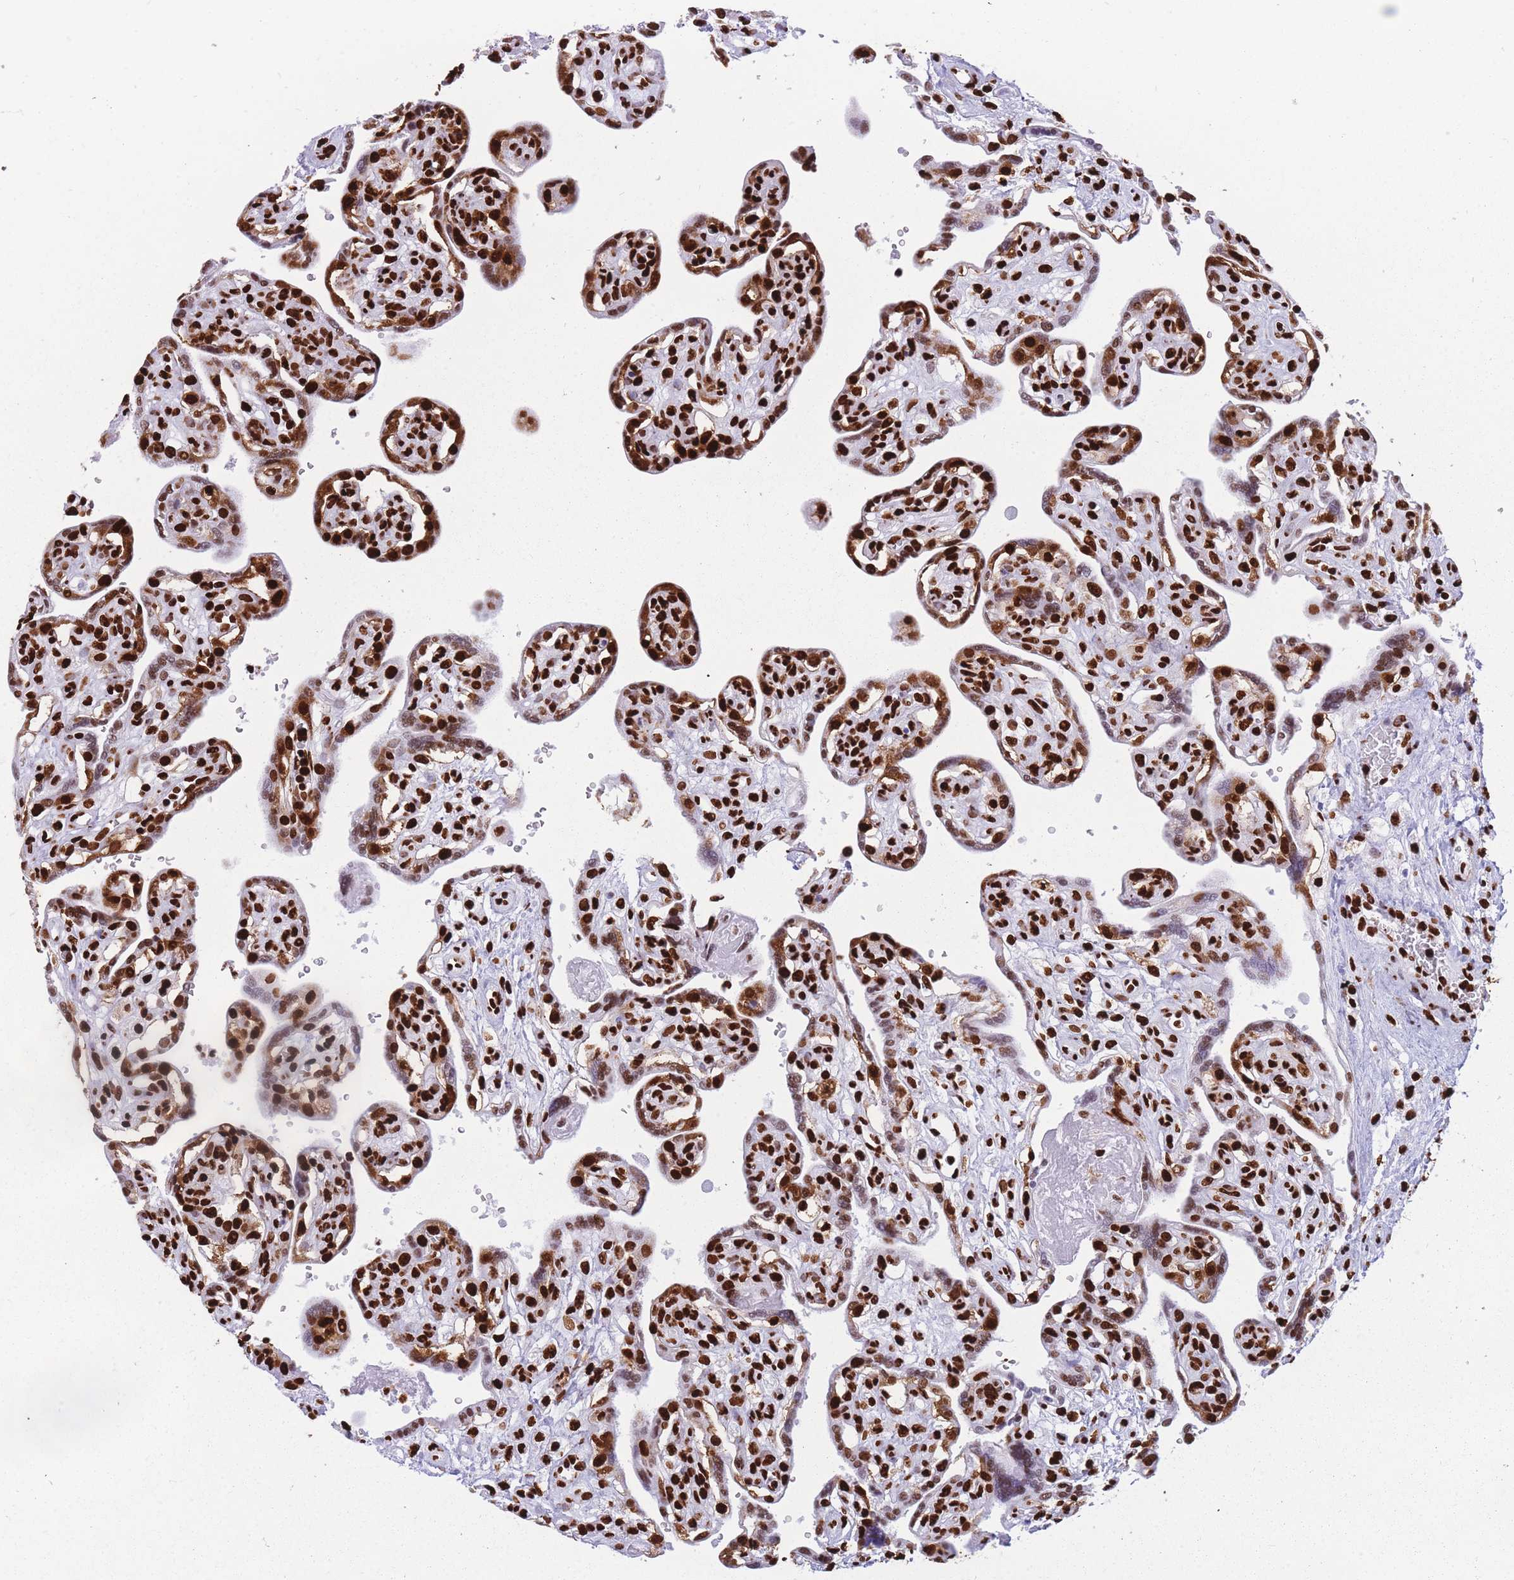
{"staining": {"intensity": "strong", "quantity": ">75%", "location": "nuclear"}, "tissue": "placenta", "cell_type": "Decidual cells", "image_type": "normal", "snomed": [{"axis": "morphology", "description": "Normal tissue, NOS"}, {"axis": "topography", "description": "Placenta"}], "caption": "Placenta was stained to show a protein in brown. There is high levels of strong nuclear expression in approximately >75% of decidual cells. (Stains: DAB in brown, nuclei in blue, Microscopy: brightfield microscopy at high magnification).", "gene": "HNRNPUL1", "patient": {"sex": "female", "age": 39}}